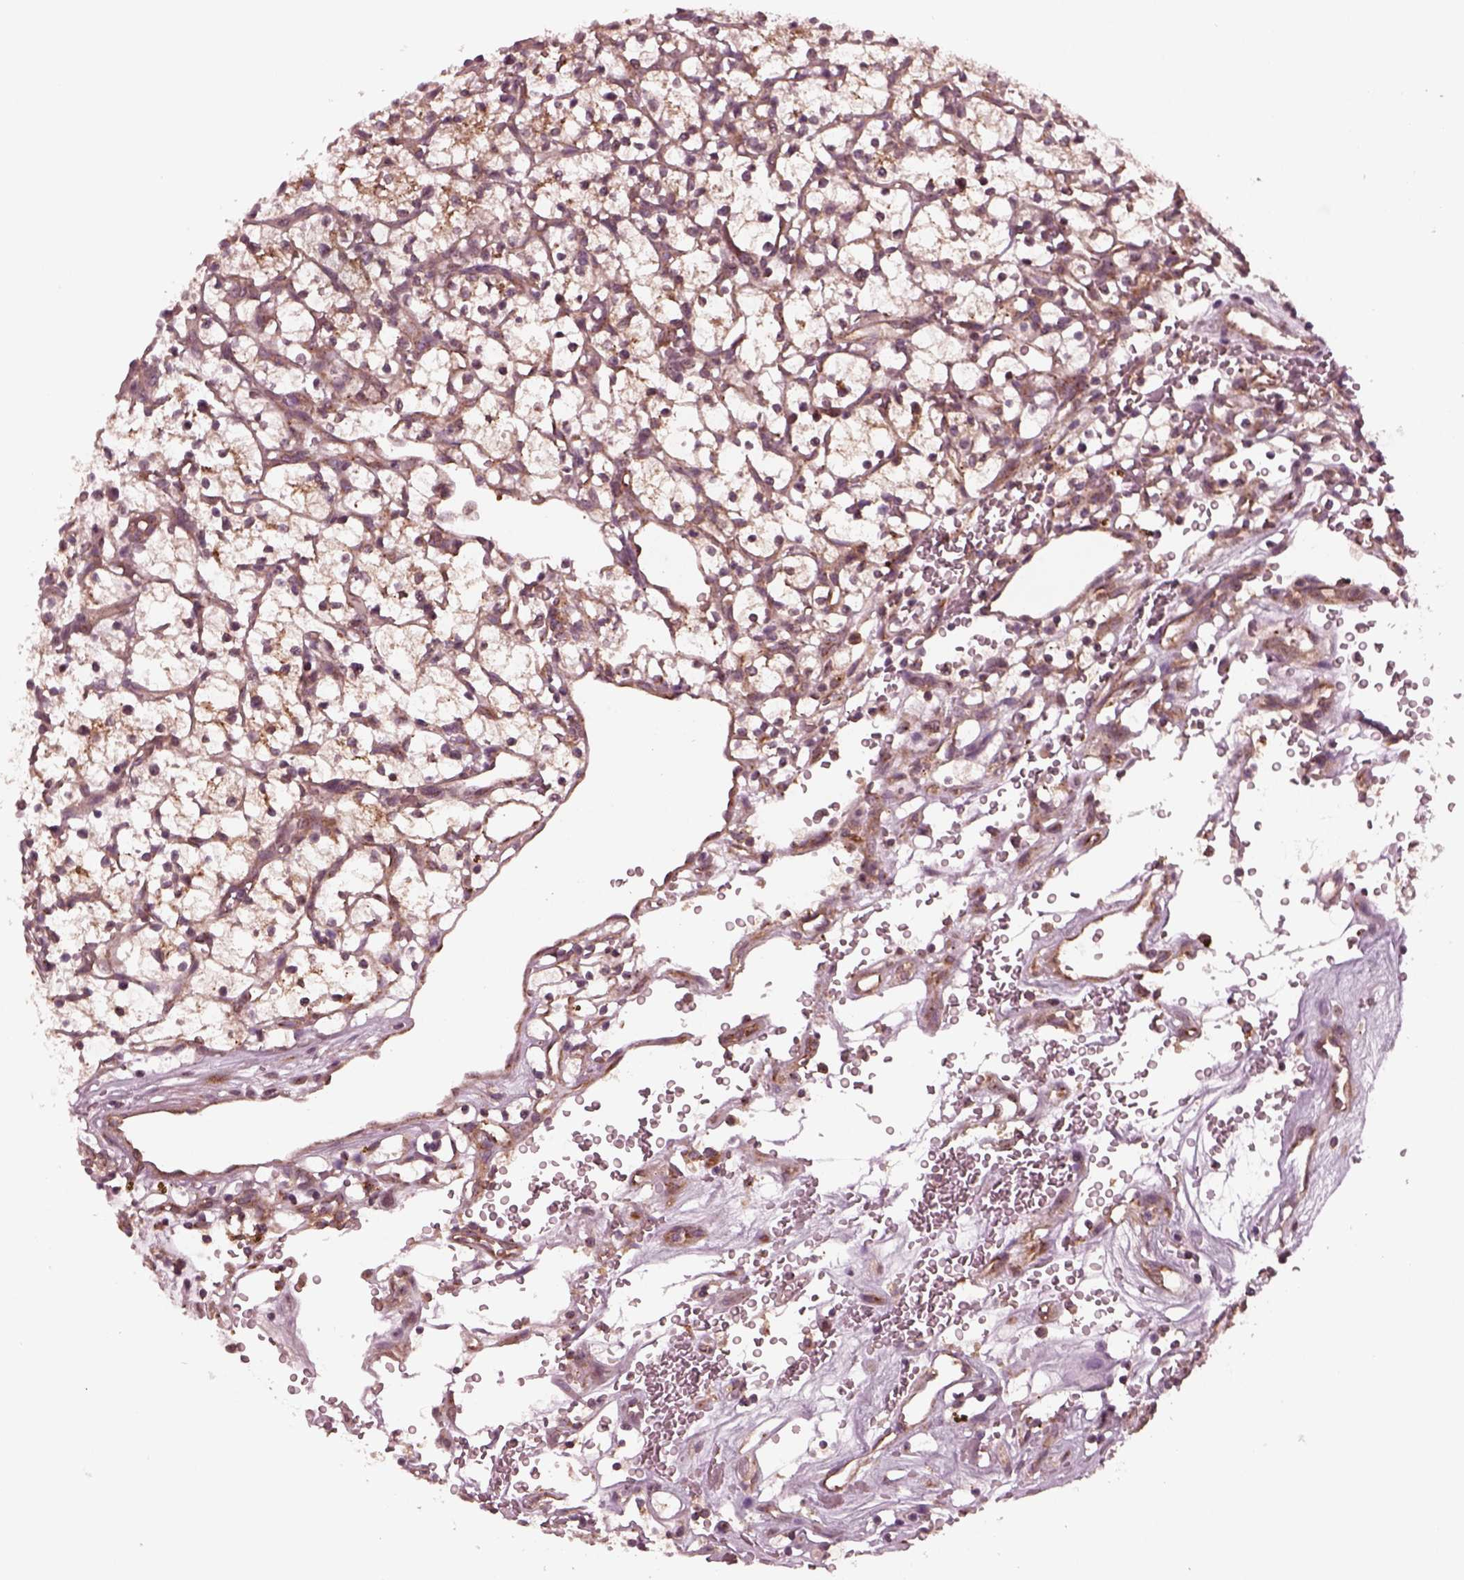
{"staining": {"intensity": "moderate", "quantity": ">75%", "location": "cytoplasmic/membranous"}, "tissue": "renal cancer", "cell_type": "Tumor cells", "image_type": "cancer", "snomed": [{"axis": "morphology", "description": "Adenocarcinoma, NOS"}, {"axis": "topography", "description": "Kidney"}], "caption": "High-magnification brightfield microscopy of renal cancer (adenocarcinoma) stained with DAB (3,3'-diaminobenzidine) (brown) and counterstained with hematoxylin (blue). tumor cells exhibit moderate cytoplasmic/membranous expression is identified in about>75% of cells.", "gene": "TUBG1", "patient": {"sex": "female", "age": 64}}